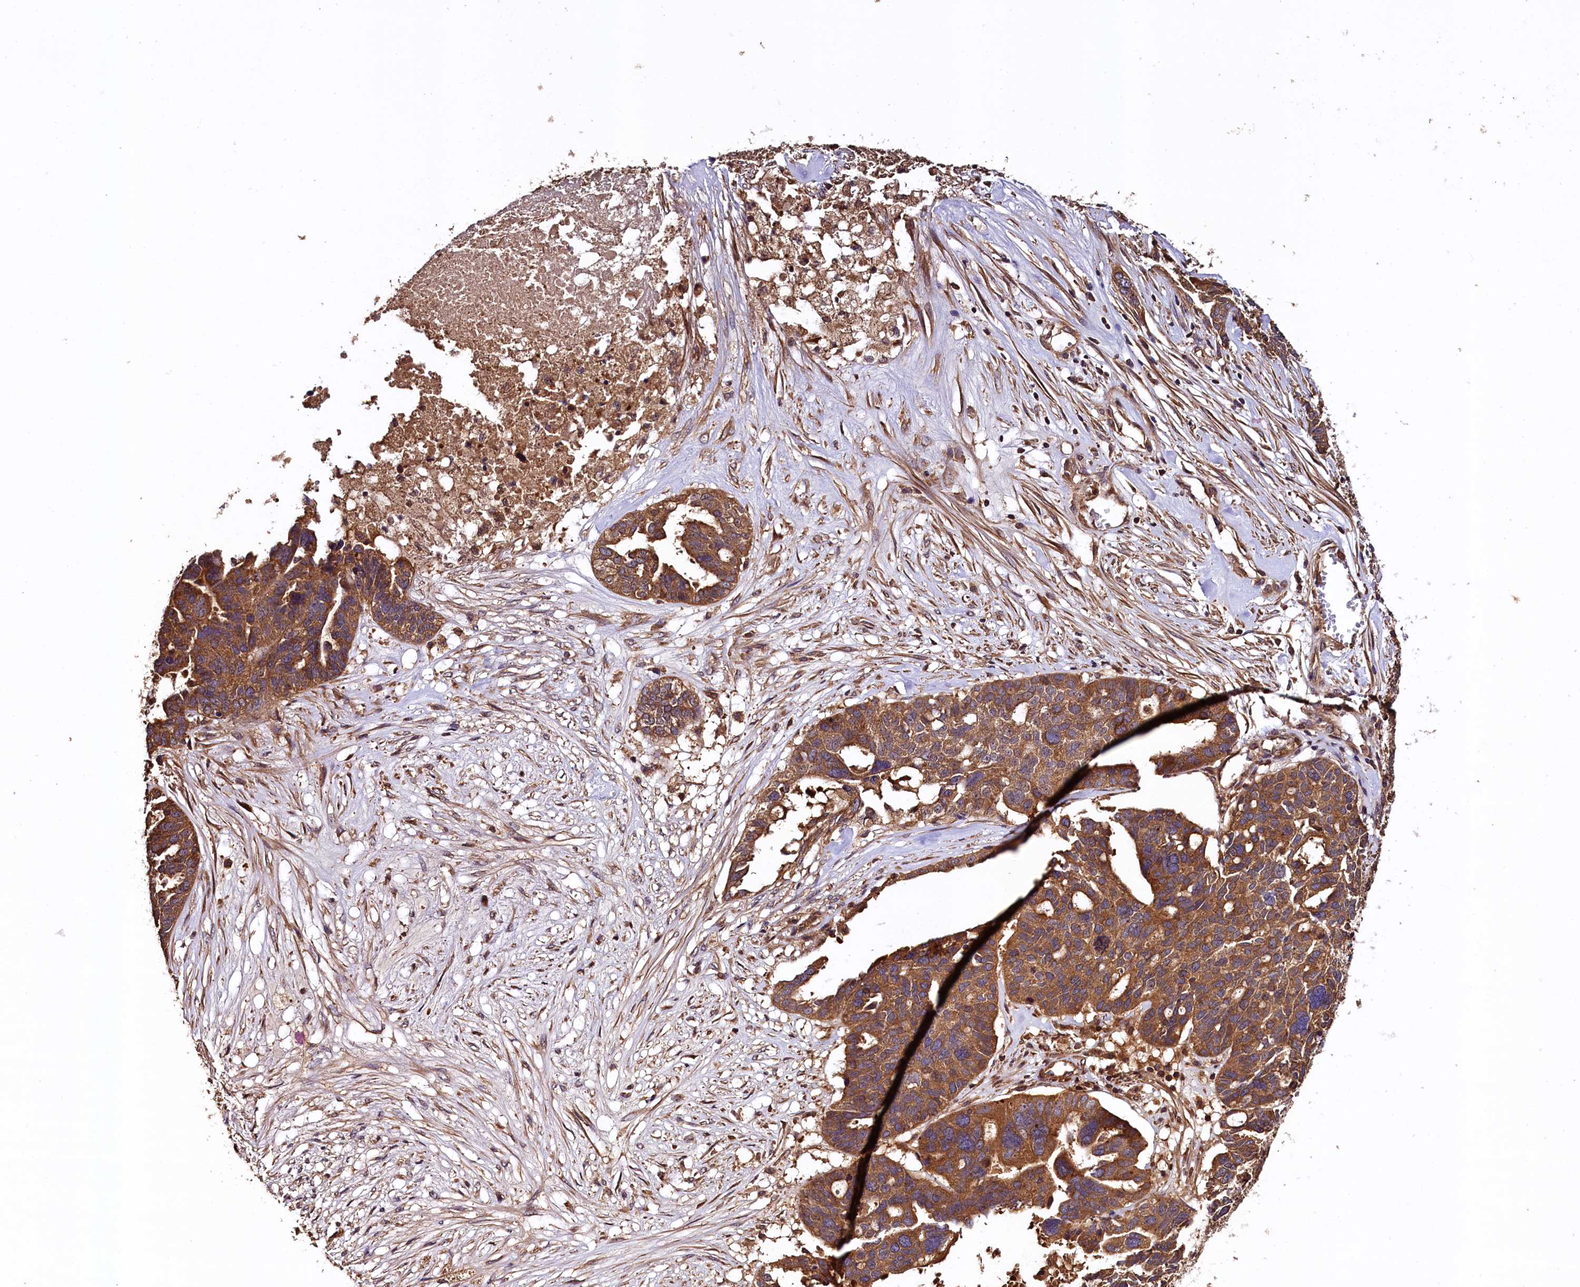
{"staining": {"intensity": "strong", "quantity": ">75%", "location": "cytoplasmic/membranous"}, "tissue": "ovarian cancer", "cell_type": "Tumor cells", "image_type": "cancer", "snomed": [{"axis": "morphology", "description": "Cystadenocarcinoma, serous, NOS"}, {"axis": "topography", "description": "Ovary"}], "caption": "This is an image of IHC staining of ovarian serous cystadenocarcinoma, which shows strong staining in the cytoplasmic/membranous of tumor cells.", "gene": "KLC2", "patient": {"sex": "female", "age": 59}}